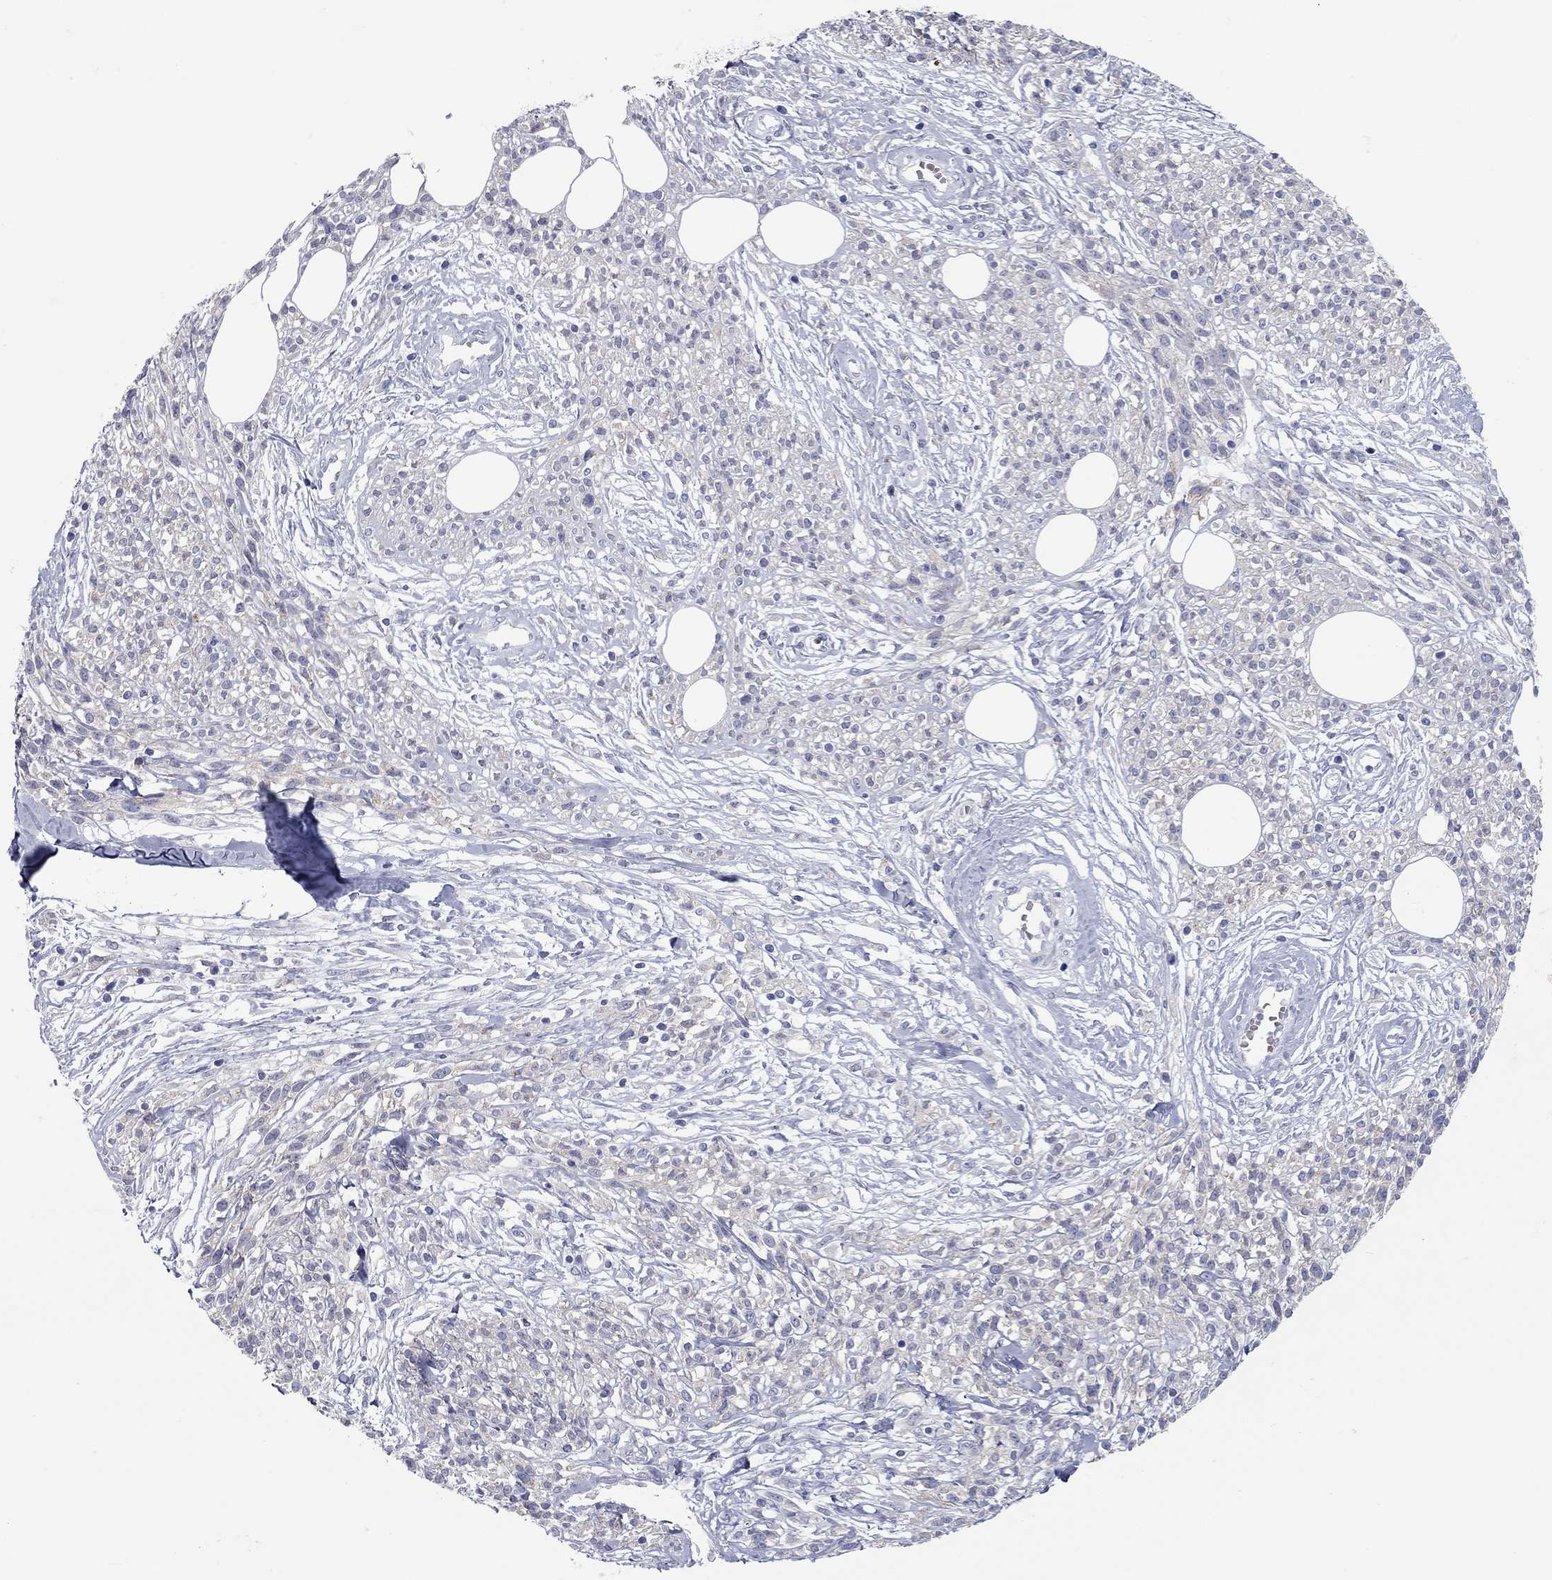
{"staining": {"intensity": "negative", "quantity": "none", "location": "none"}, "tissue": "melanoma", "cell_type": "Tumor cells", "image_type": "cancer", "snomed": [{"axis": "morphology", "description": "Malignant melanoma, NOS"}, {"axis": "topography", "description": "Skin"}, {"axis": "topography", "description": "Skin of trunk"}], "caption": "Tumor cells are negative for brown protein staining in melanoma.", "gene": "UNC119B", "patient": {"sex": "male", "age": 74}}